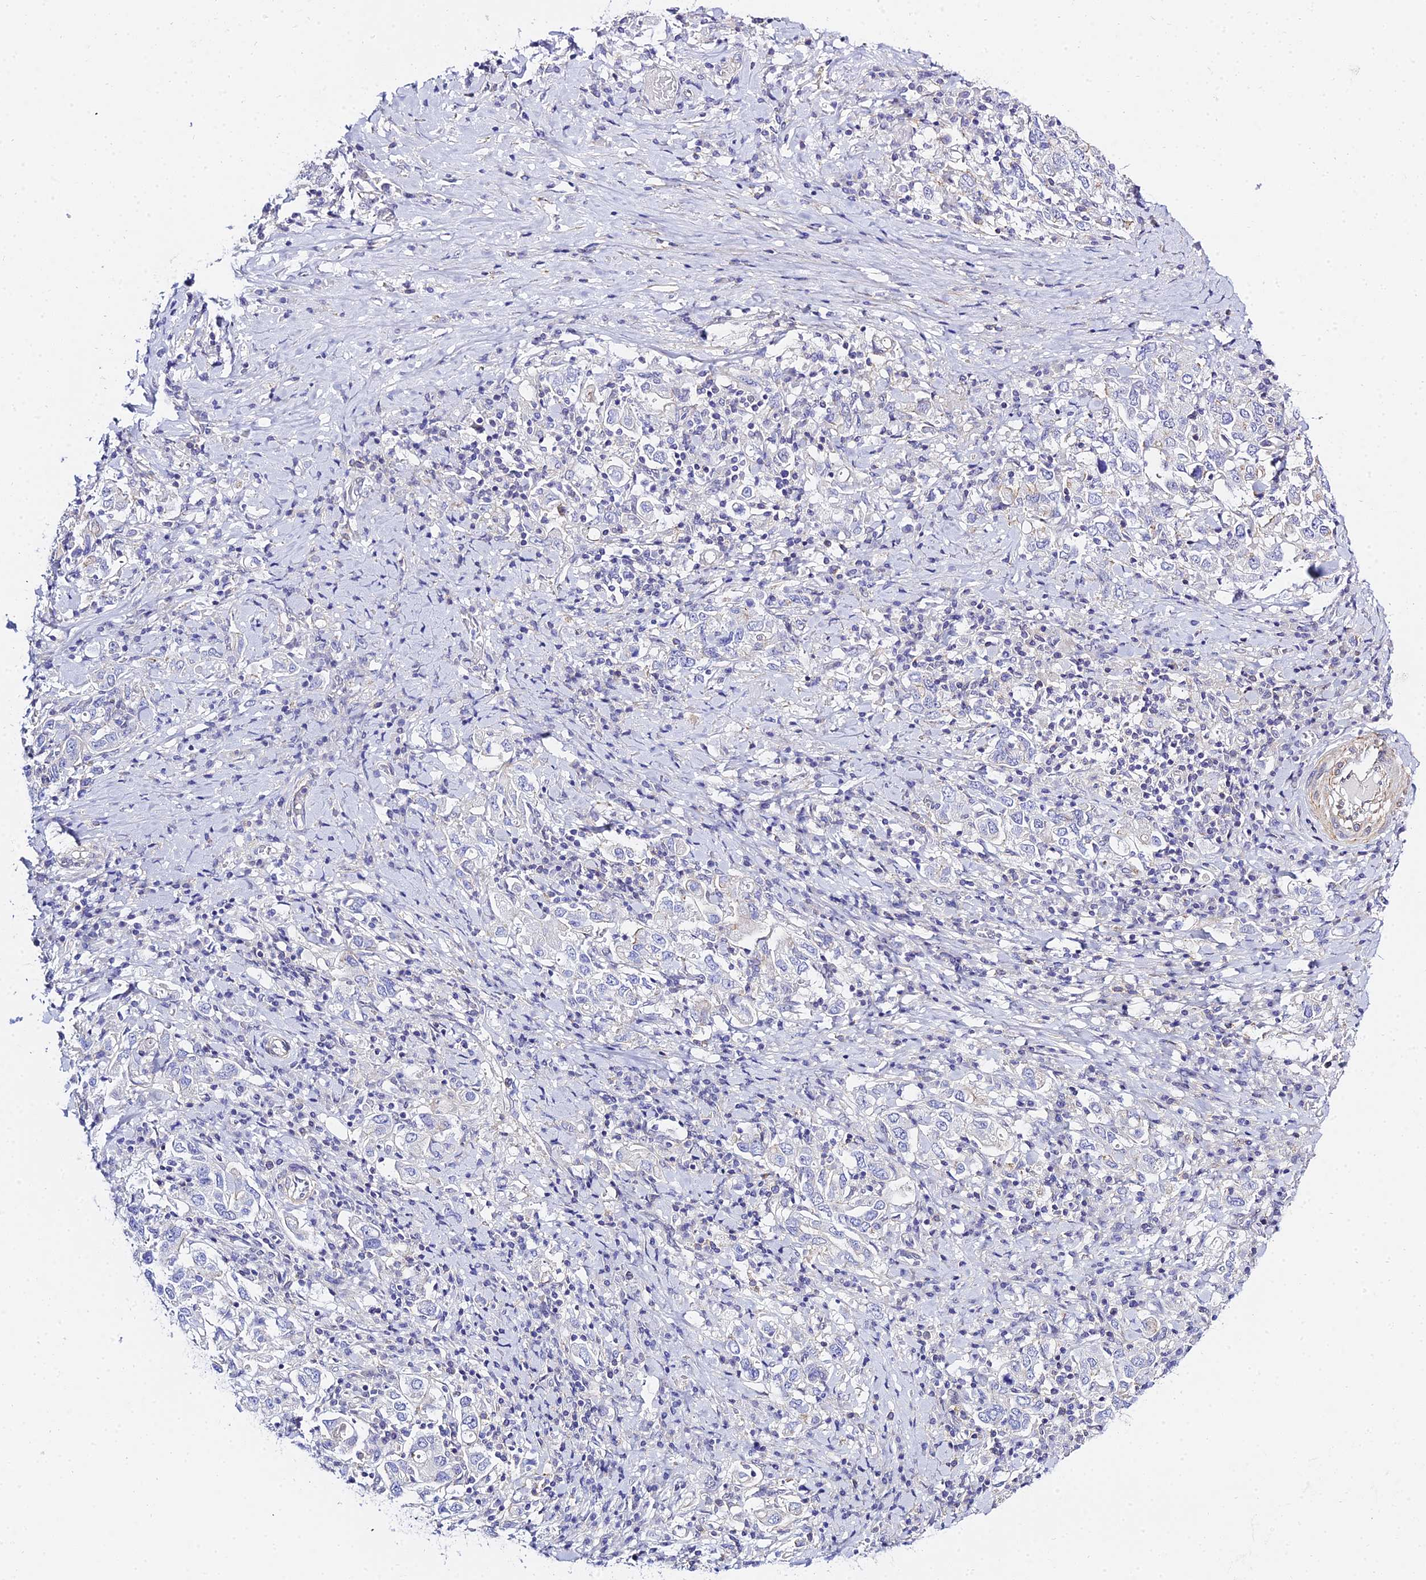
{"staining": {"intensity": "negative", "quantity": "none", "location": "none"}, "tissue": "stomach cancer", "cell_type": "Tumor cells", "image_type": "cancer", "snomed": [{"axis": "morphology", "description": "Adenocarcinoma, NOS"}, {"axis": "topography", "description": "Stomach, upper"}, {"axis": "topography", "description": "Stomach"}], "caption": "Stomach cancer was stained to show a protein in brown. There is no significant staining in tumor cells.", "gene": "ZNF628", "patient": {"sex": "male", "age": 62}}